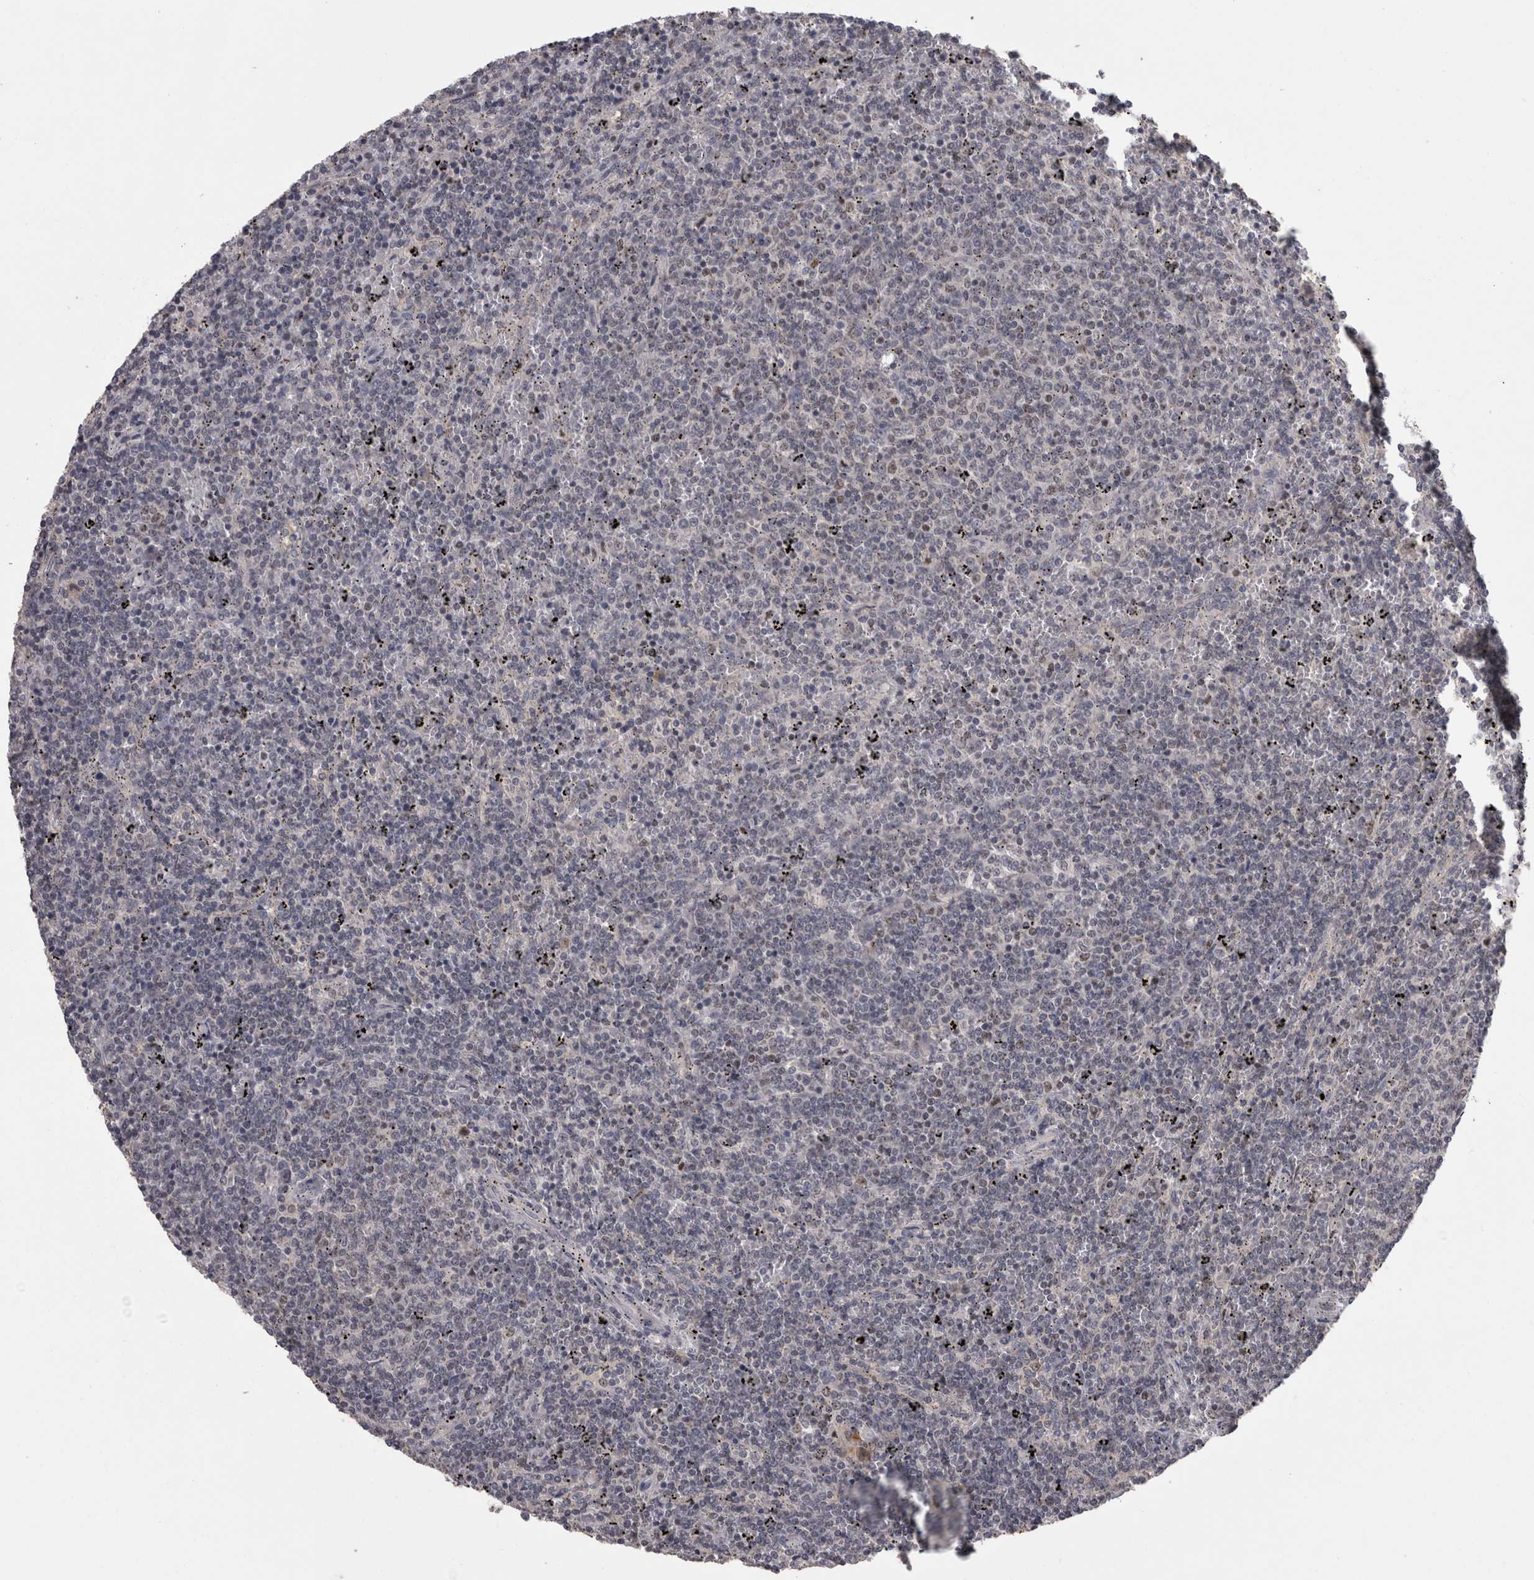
{"staining": {"intensity": "negative", "quantity": "none", "location": "none"}, "tissue": "lymphoma", "cell_type": "Tumor cells", "image_type": "cancer", "snomed": [{"axis": "morphology", "description": "Malignant lymphoma, non-Hodgkin's type, Low grade"}, {"axis": "topography", "description": "Spleen"}], "caption": "DAB (3,3'-diaminobenzidine) immunohistochemical staining of lymphoma demonstrates no significant expression in tumor cells.", "gene": "PCM1", "patient": {"sex": "female", "age": 50}}